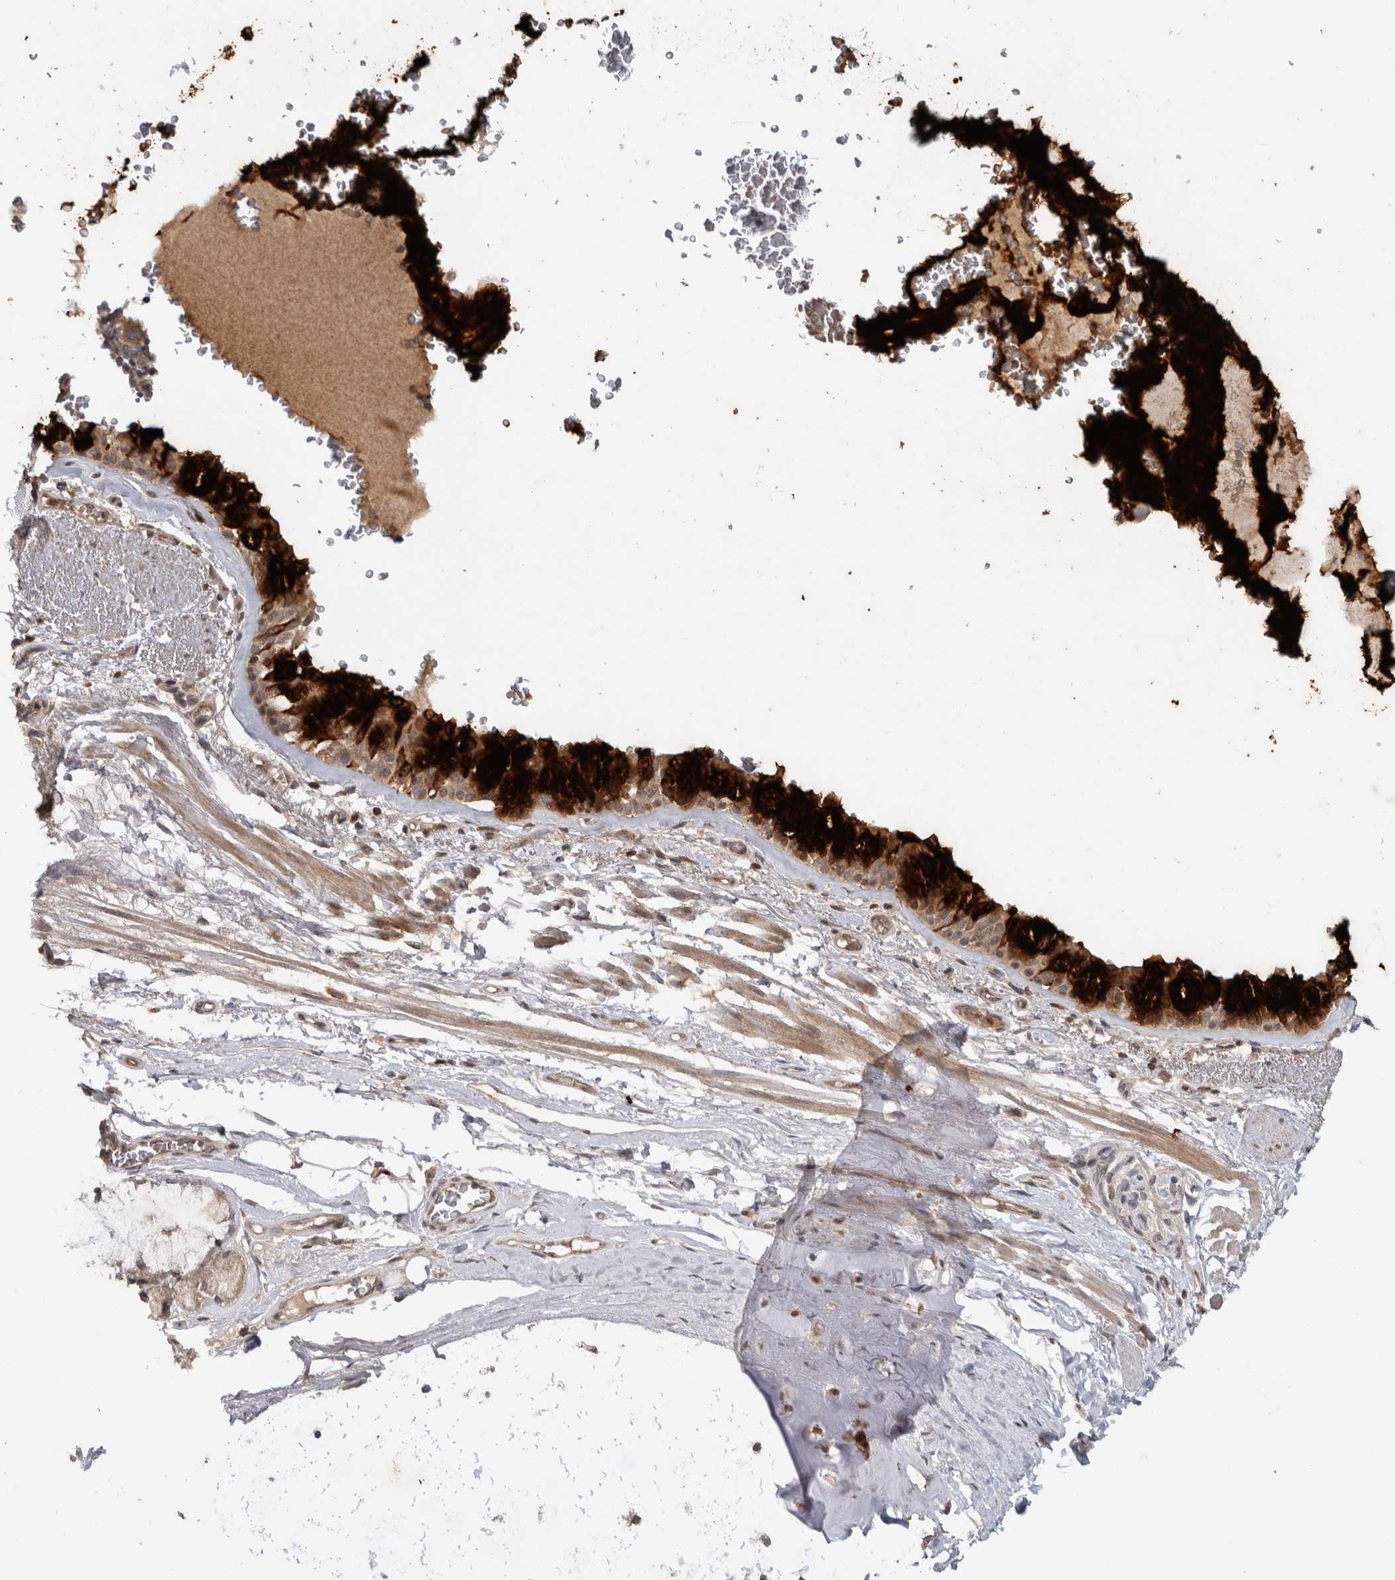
{"staining": {"intensity": "strong", "quantity": ">75%", "location": "cytoplasmic/membranous"}, "tissue": "bronchus", "cell_type": "Respiratory epithelial cells", "image_type": "normal", "snomed": [{"axis": "morphology", "description": "Normal tissue, NOS"}, {"axis": "topography", "description": "Bronchus"}], "caption": "Human bronchus stained with a brown dye shows strong cytoplasmic/membranous positive positivity in approximately >75% of respiratory epithelial cells.", "gene": "HMOX2", "patient": {"sex": "male", "age": 66}}